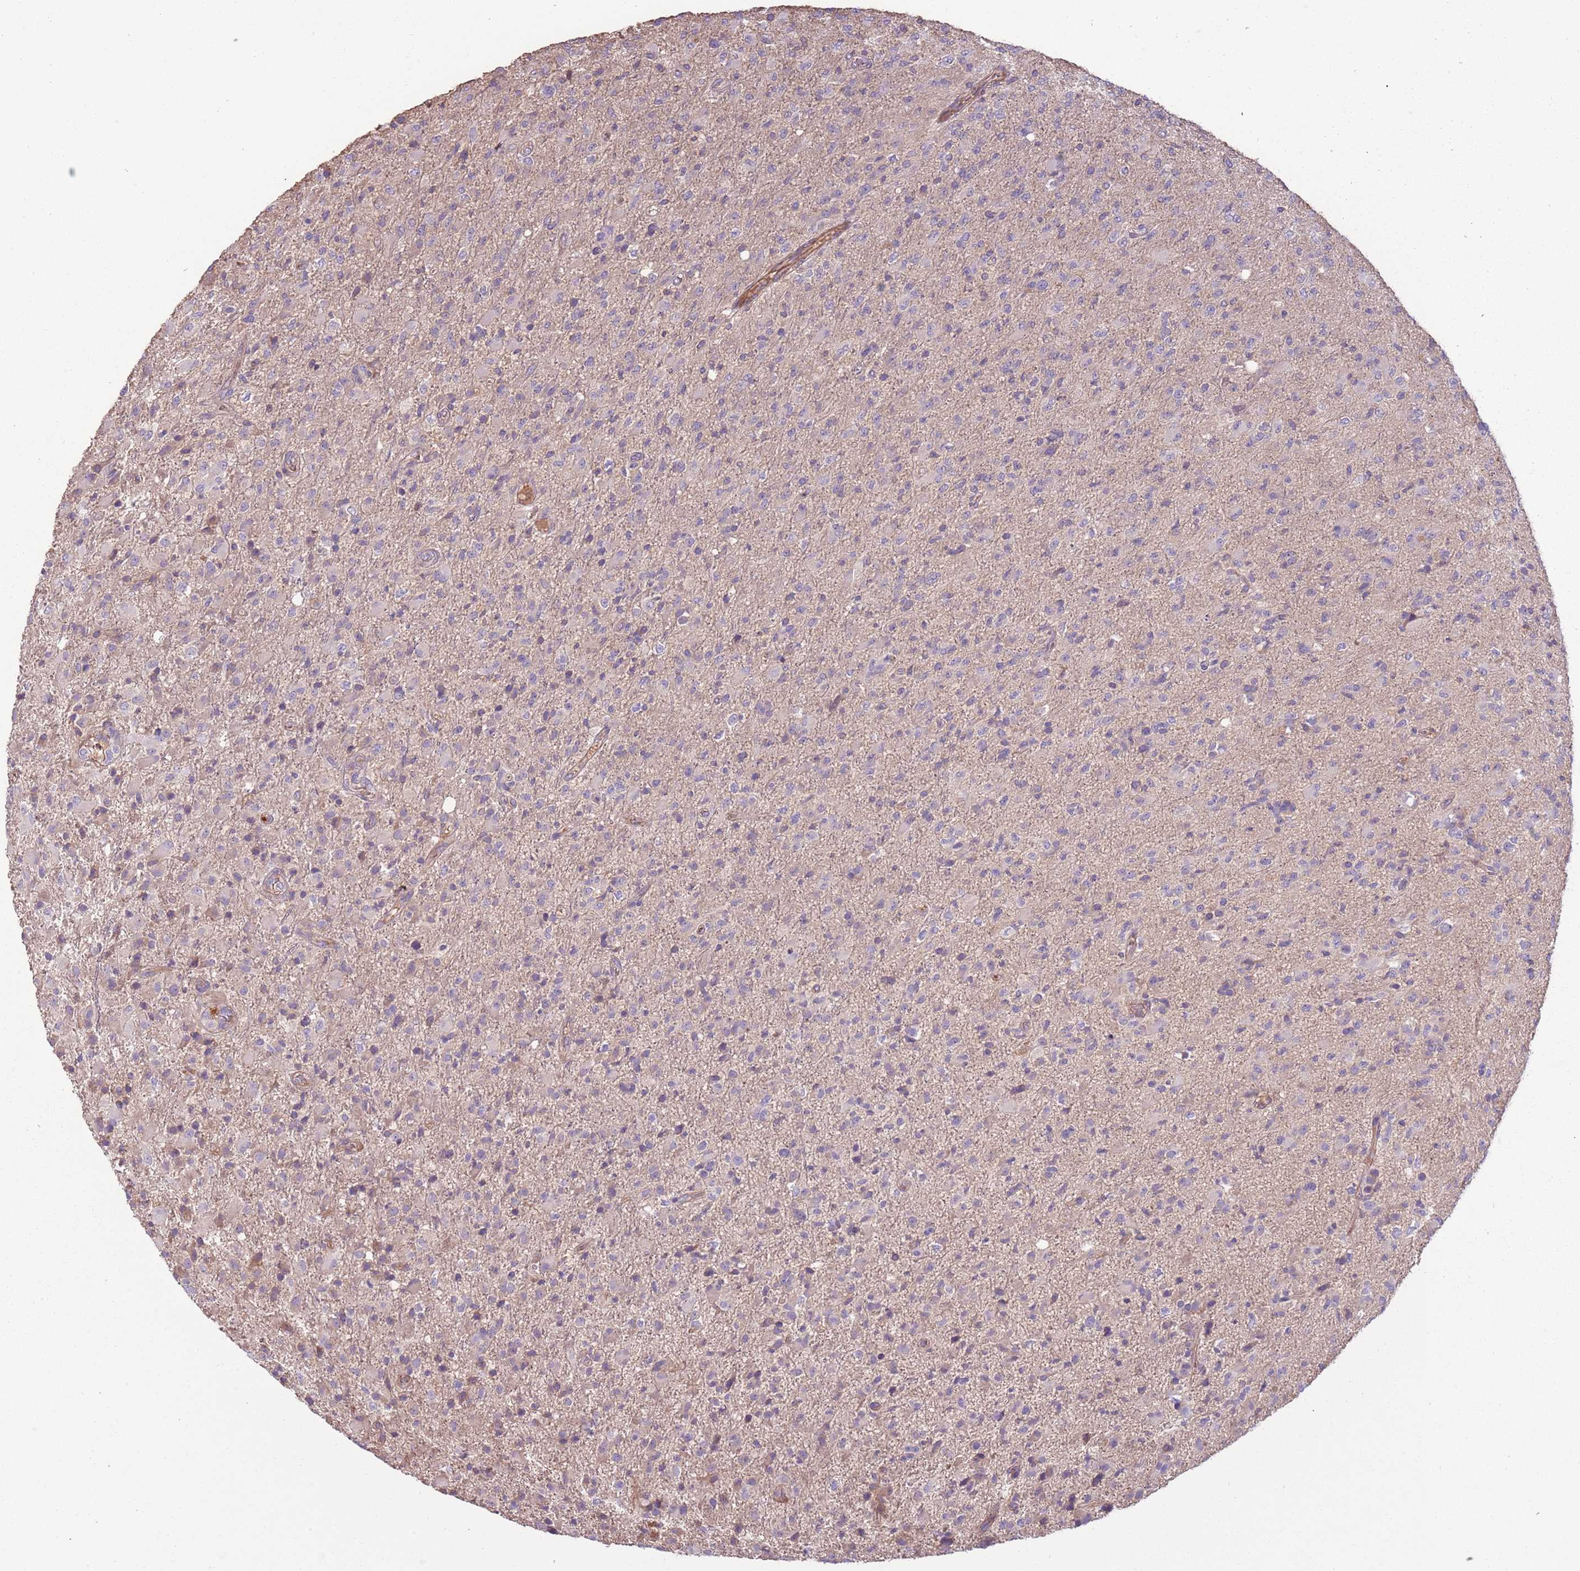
{"staining": {"intensity": "negative", "quantity": "none", "location": "none"}, "tissue": "glioma", "cell_type": "Tumor cells", "image_type": "cancer", "snomed": [{"axis": "morphology", "description": "Glioma, malignant, Low grade"}, {"axis": "topography", "description": "Brain"}], "caption": "Immunohistochemical staining of glioma exhibits no significant staining in tumor cells.", "gene": "FECH", "patient": {"sex": "male", "age": 65}}